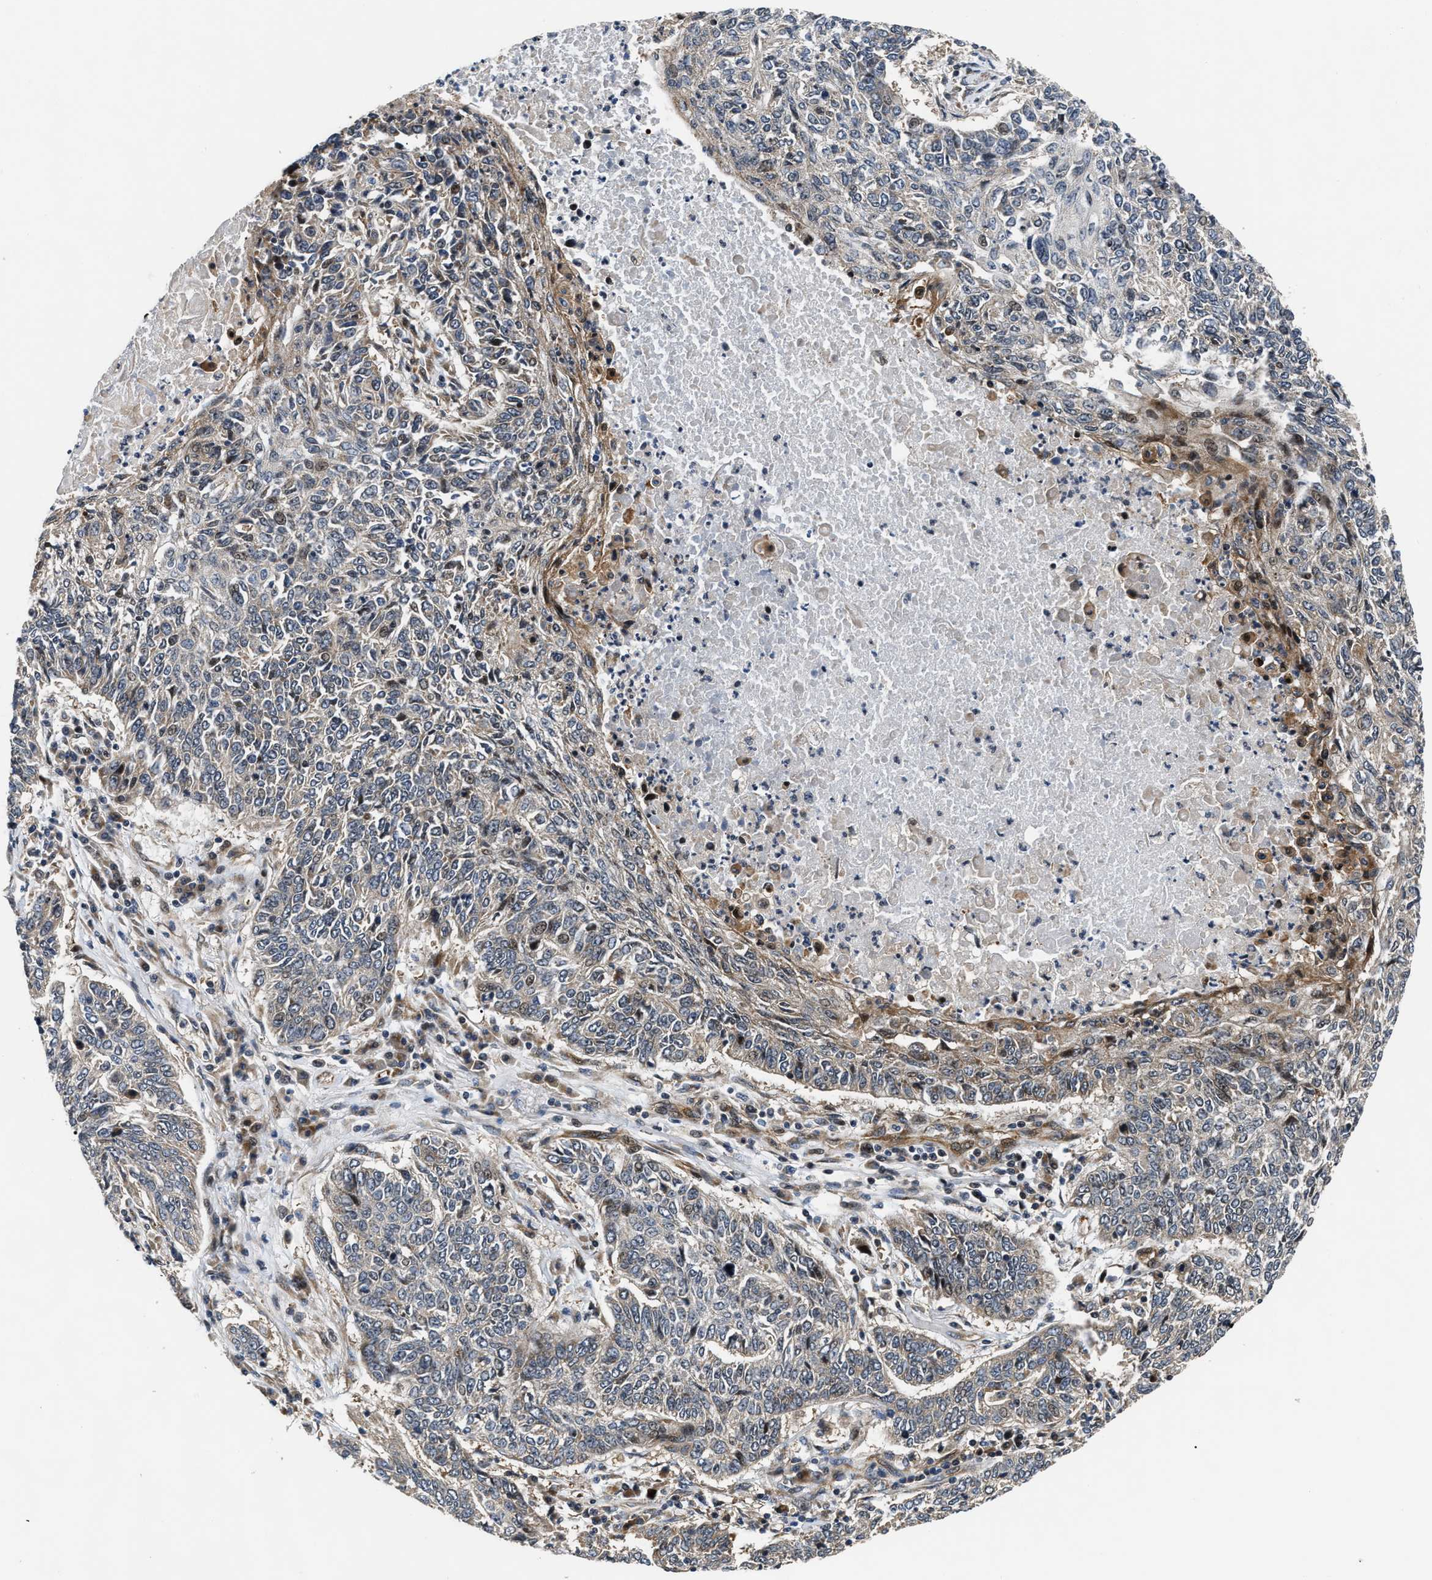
{"staining": {"intensity": "weak", "quantity": "<25%", "location": "cytoplasmic/membranous"}, "tissue": "lung cancer", "cell_type": "Tumor cells", "image_type": "cancer", "snomed": [{"axis": "morphology", "description": "Normal tissue, NOS"}, {"axis": "morphology", "description": "Squamous cell carcinoma, NOS"}, {"axis": "topography", "description": "Cartilage tissue"}, {"axis": "topography", "description": "Bronchus"}, {"axis": "topography", "description": "Lung"}], "caption": "Immunohistochemical staining of human lung cancer displays no significant expression in tumor cells.", "gene": "ALDH3A2", "patient": {"sex": "female", "age": 49}}